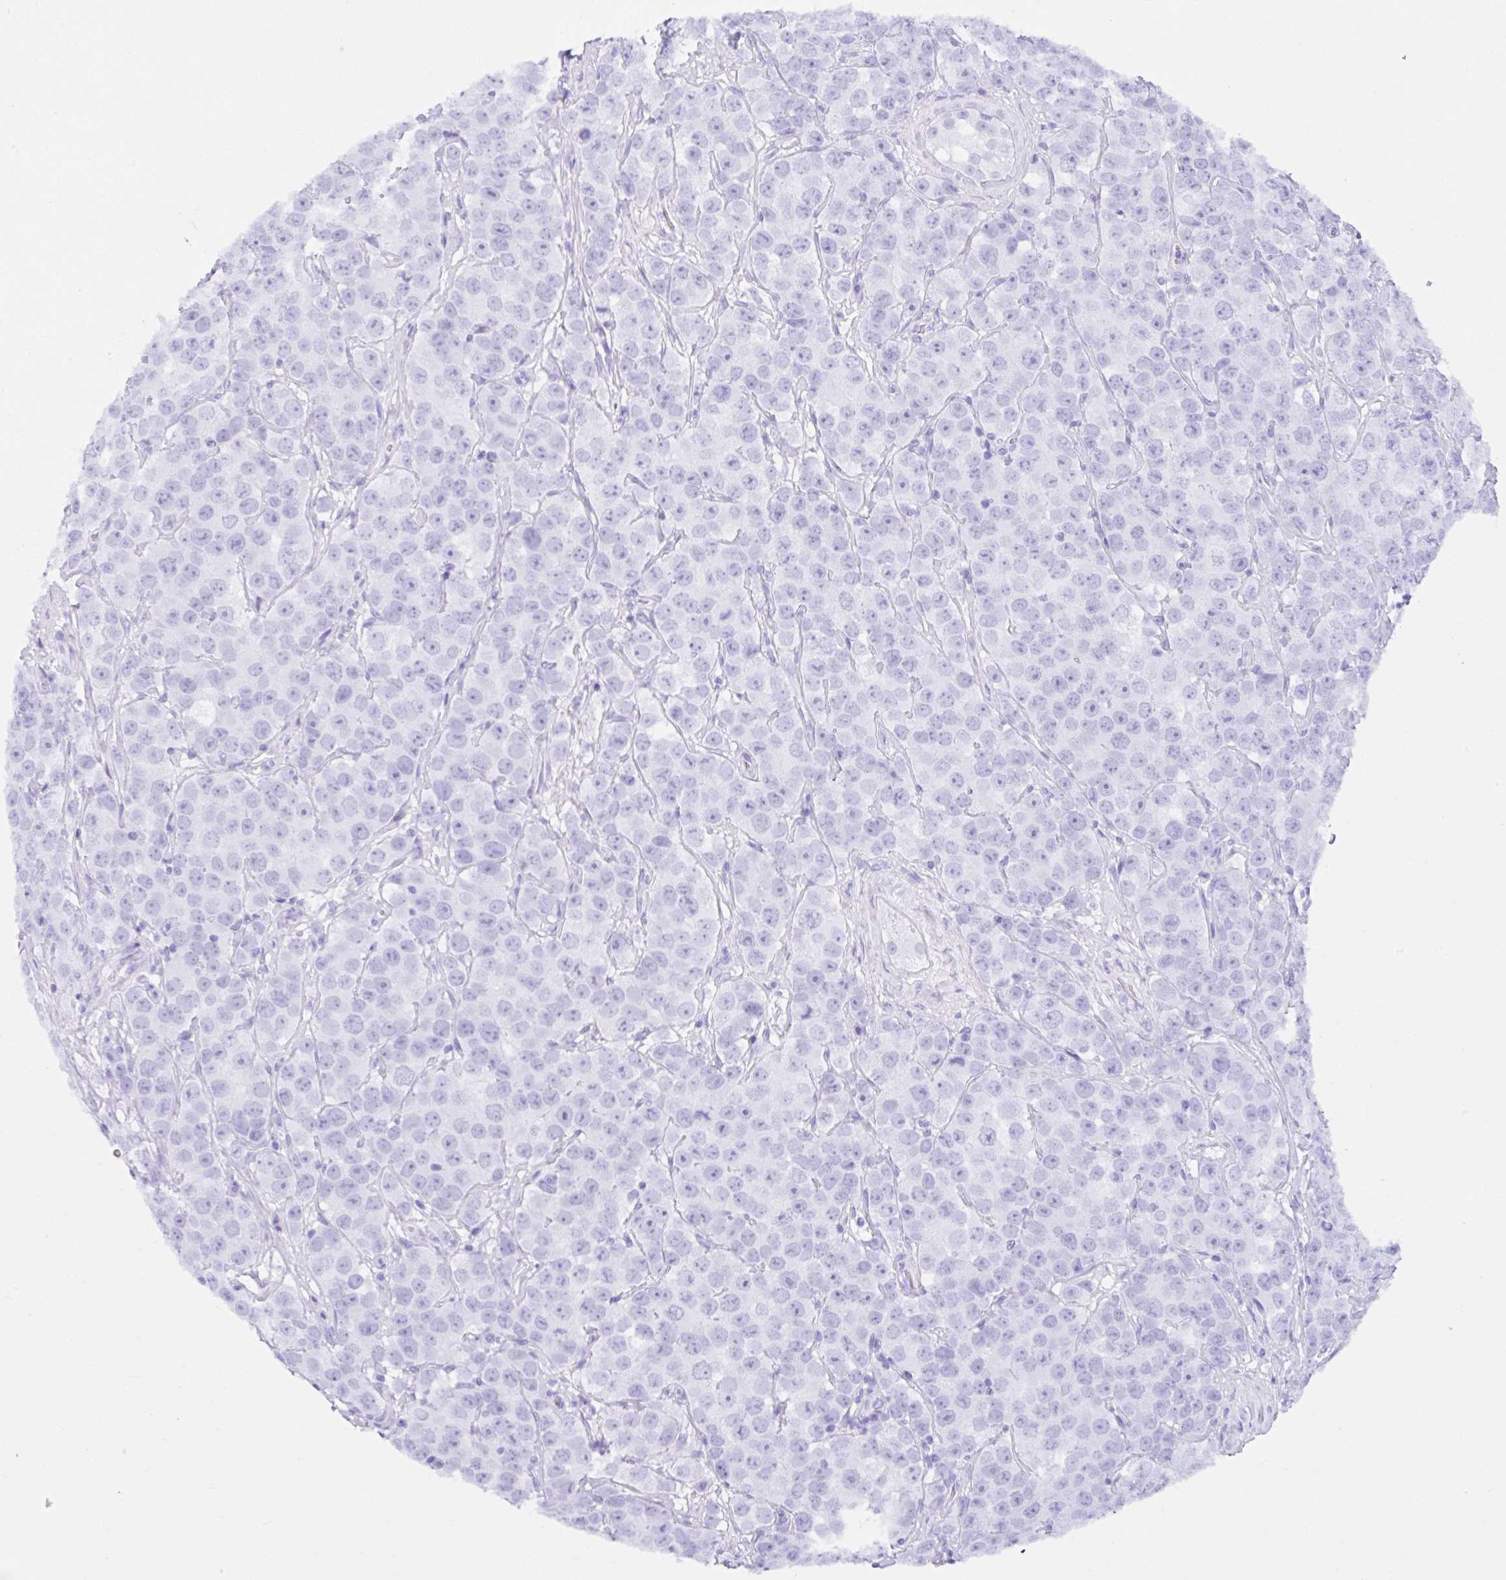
{"staining": {"intensity": "negative", "quantity": "none", "location": "none"}, "tissue": "testis cancer", "cell_type": "Tumor cells", "image_type": "cancer", "snomed": [{"axis": "morphology", "description": "Seminoma, NOS"}, {"axis": "topography", "description": "Testis"}], "caption": "Tumor cells show no significant protein positivity in testis cancer.", "gene": "CCDC12", "patient": {"sex": "male", "age": 28}}